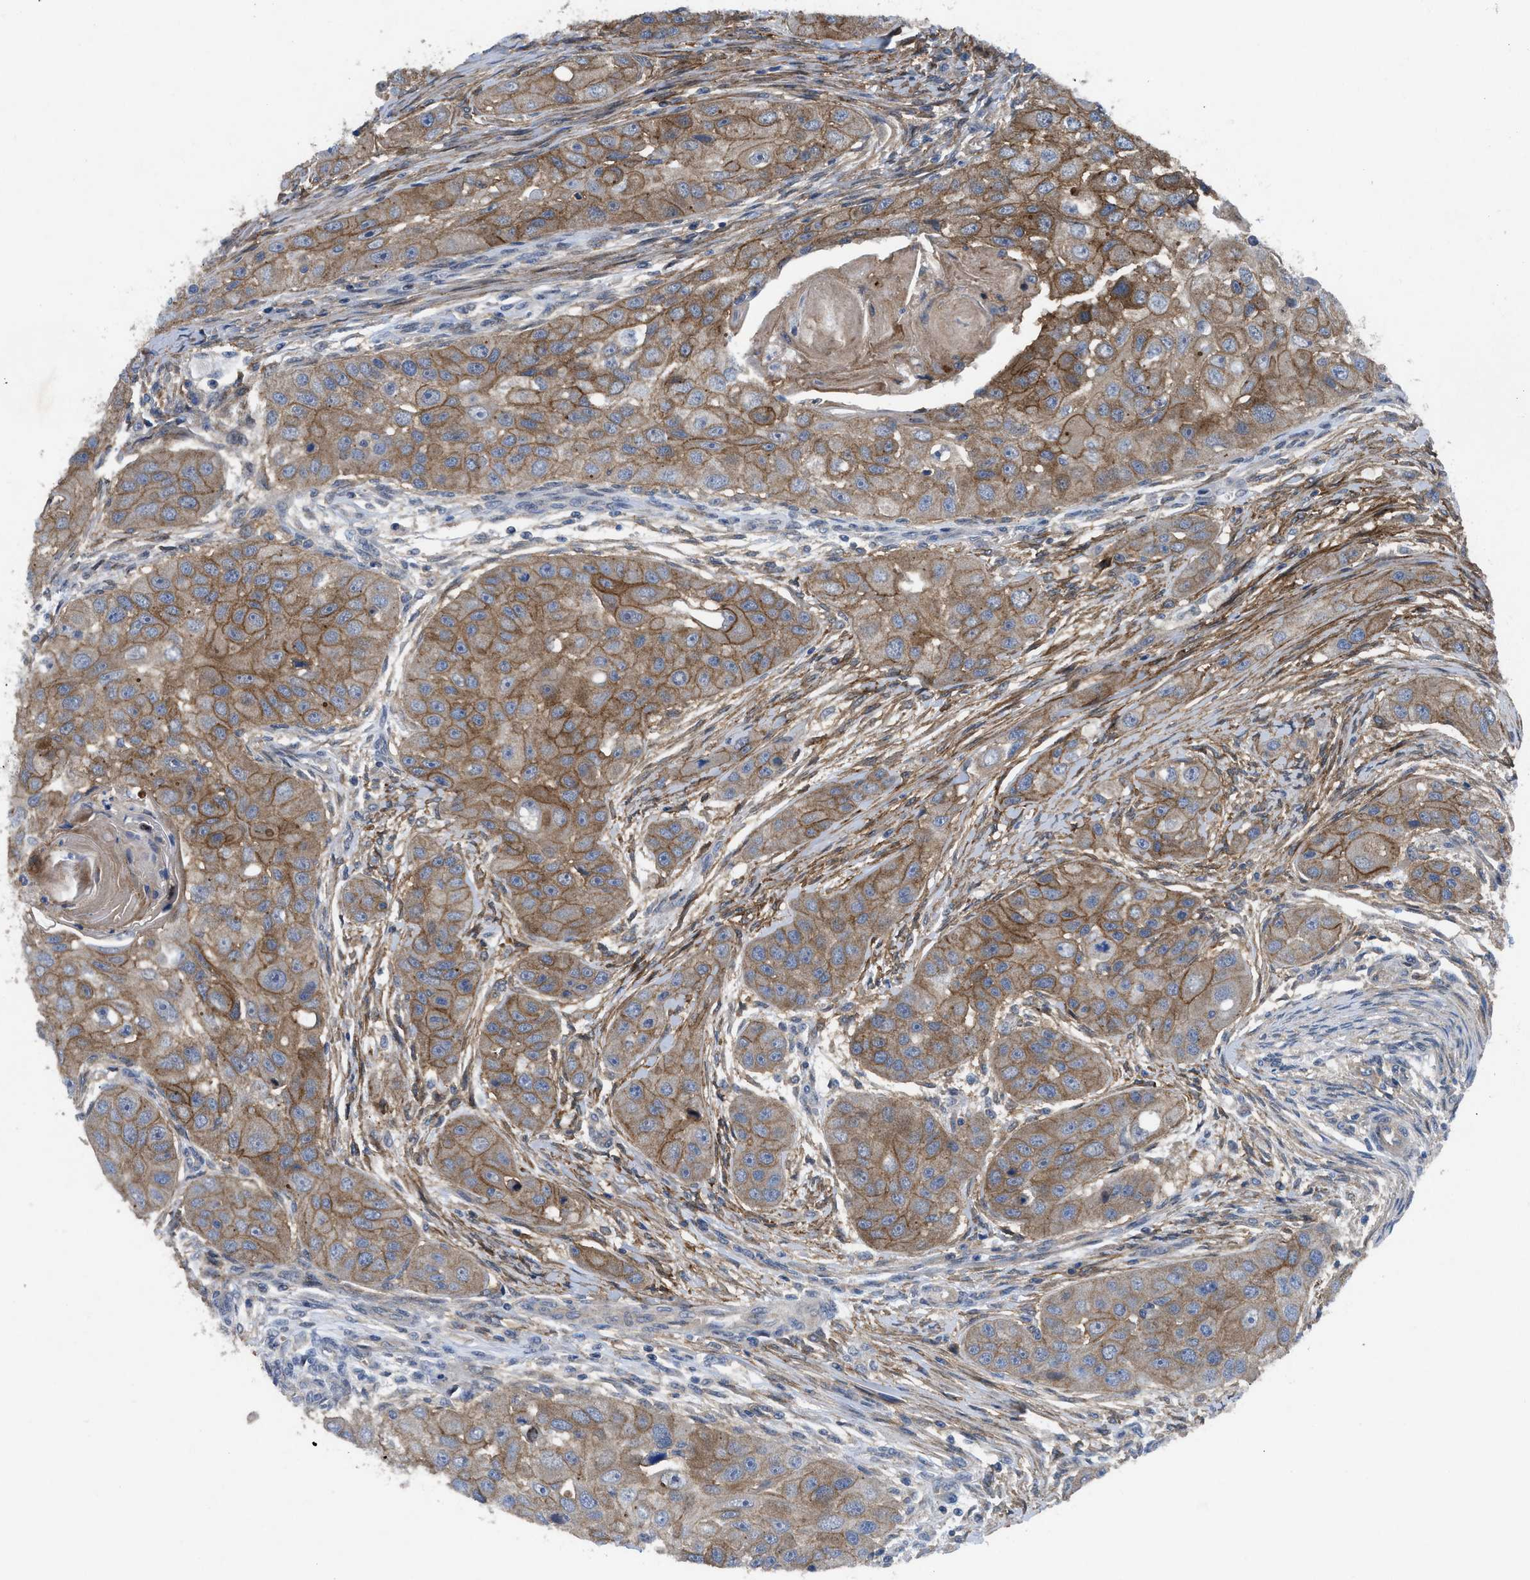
{"staining": {"intensity": "moderate", "quantity": ">75%", "location": "cytoplasmic/membranous"}, "tissue": "head and neck cancer", "cell_type": "Tumor cells", "image_type": "cancer", "snomed": [{"axis": "morphology", "description": "Normal tissue, NOS"}, {"axis": "morphology", "description": "Squamous cell carcinoma, NOS"}, {"axis": "topography", "description": "Skeletal muscle"}, {"axis": "topography", "description": "Head-Neck"}], "caption": "Head and neck cancer (squamous cell carcinoma) stained with immunohistochemistry (IHC) displays moderate cytoplasmic/membranous expression in approximately >75% of tumor cells.", "gene": "PANX1", "patient": {"sex": "male", "age": 51}}